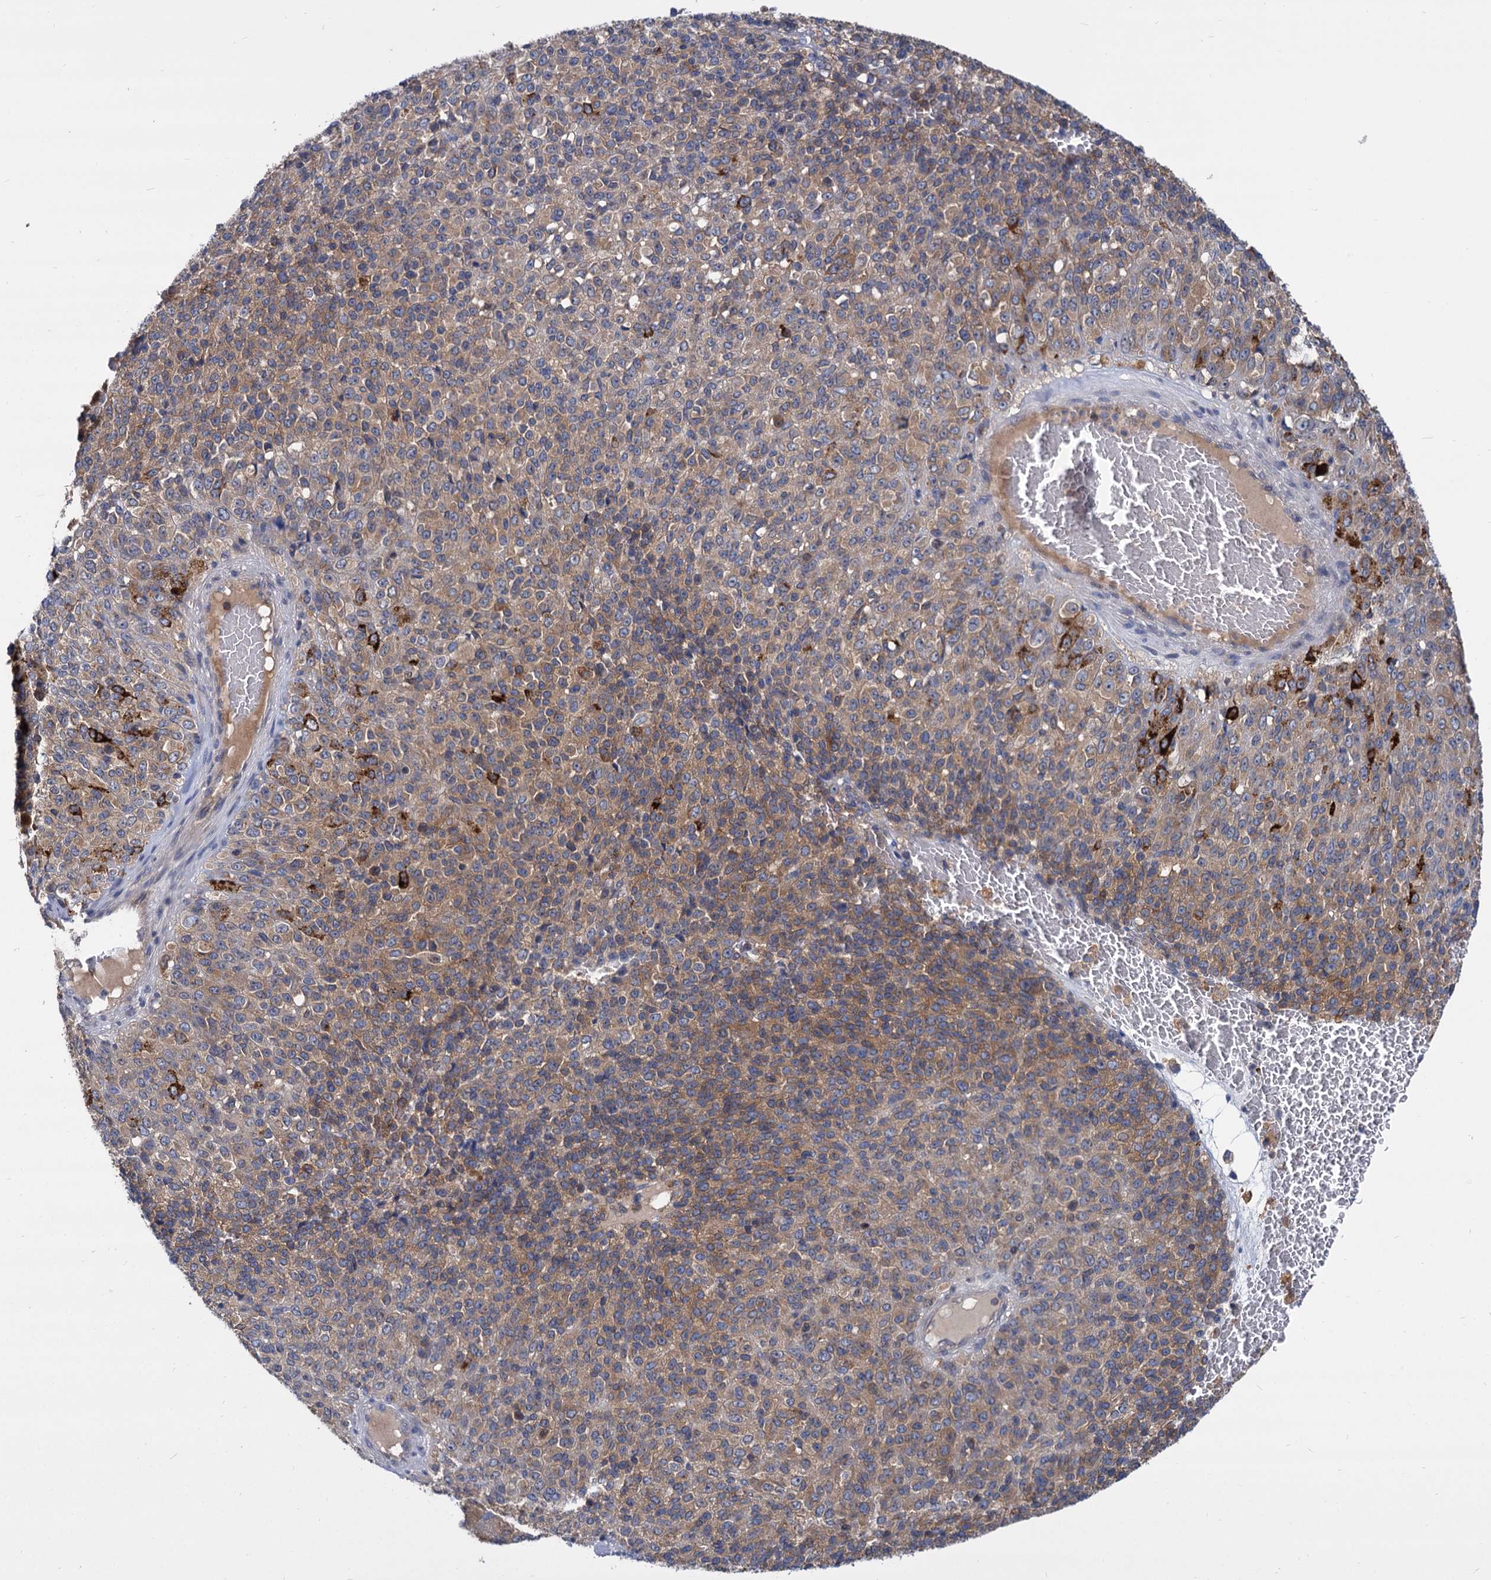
{"staining": {"intensity": "moderate", "quantity": ">75%", "location": "cytoplasmic/membranous"}, "tissue": "melanoma", "cell_type": "Tumor cells", "image_type": "cancer", "snomed": [{"axis": "morphology", "description": "Malignant melanoma, Metastatic site"}, {"axis": "topography", "description": "Brain"}], "caption": "Melanoma stained for a protein exhibits moderate cytoplasmic/membranous positivity in tumor cells. Using DAB (3,3'-diaminobenzidine) (brown) and hematoxylin (blue) stains, captured at high magnification using brightfield microscopy.", "gene": "GCLC", "patient": {"sex": "female", "age": 56}}